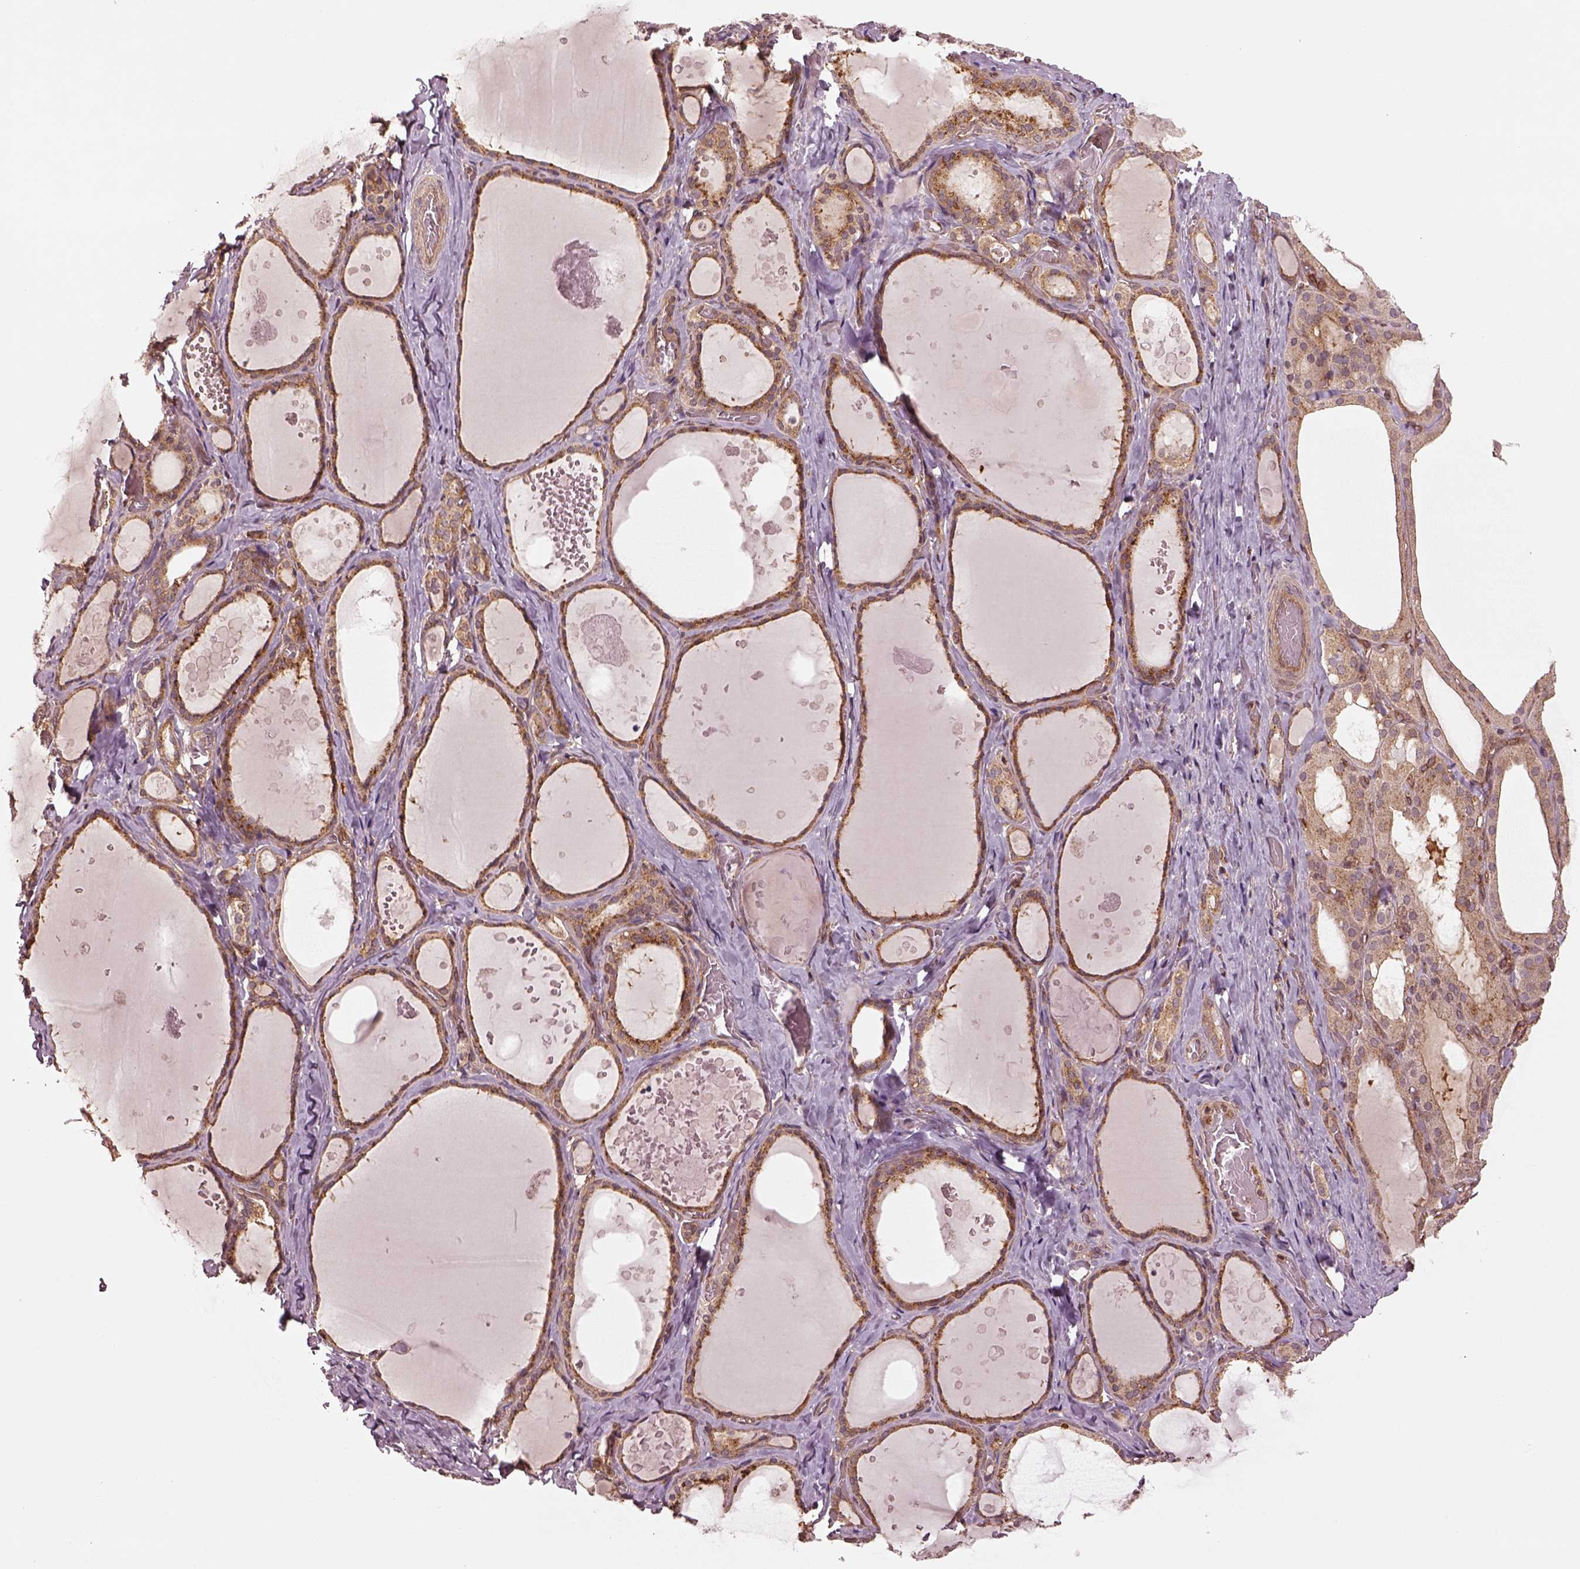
{"staining": {"intensity": "moderate", "quantity": ">75%", "location": "cytoplasmic/membranous"}, "tissue": "thyroid gland", "cell_type": "Glandular cells", "image_type": "normal", "snomed": [{"axis": "morphology", "description": "Normal tissue, NOS"}, {"axis": "topography", "description": "Thyroid gland"}], "caption": "Protein staining by immunohistochemistry (IHC) displays moderate cytoplasmic/membranous expression in about >75% of glandular cells in unremarkable thyroid gland.", "gene": "WASHC2A", "patient": {"sex": "female", "age": 56}}